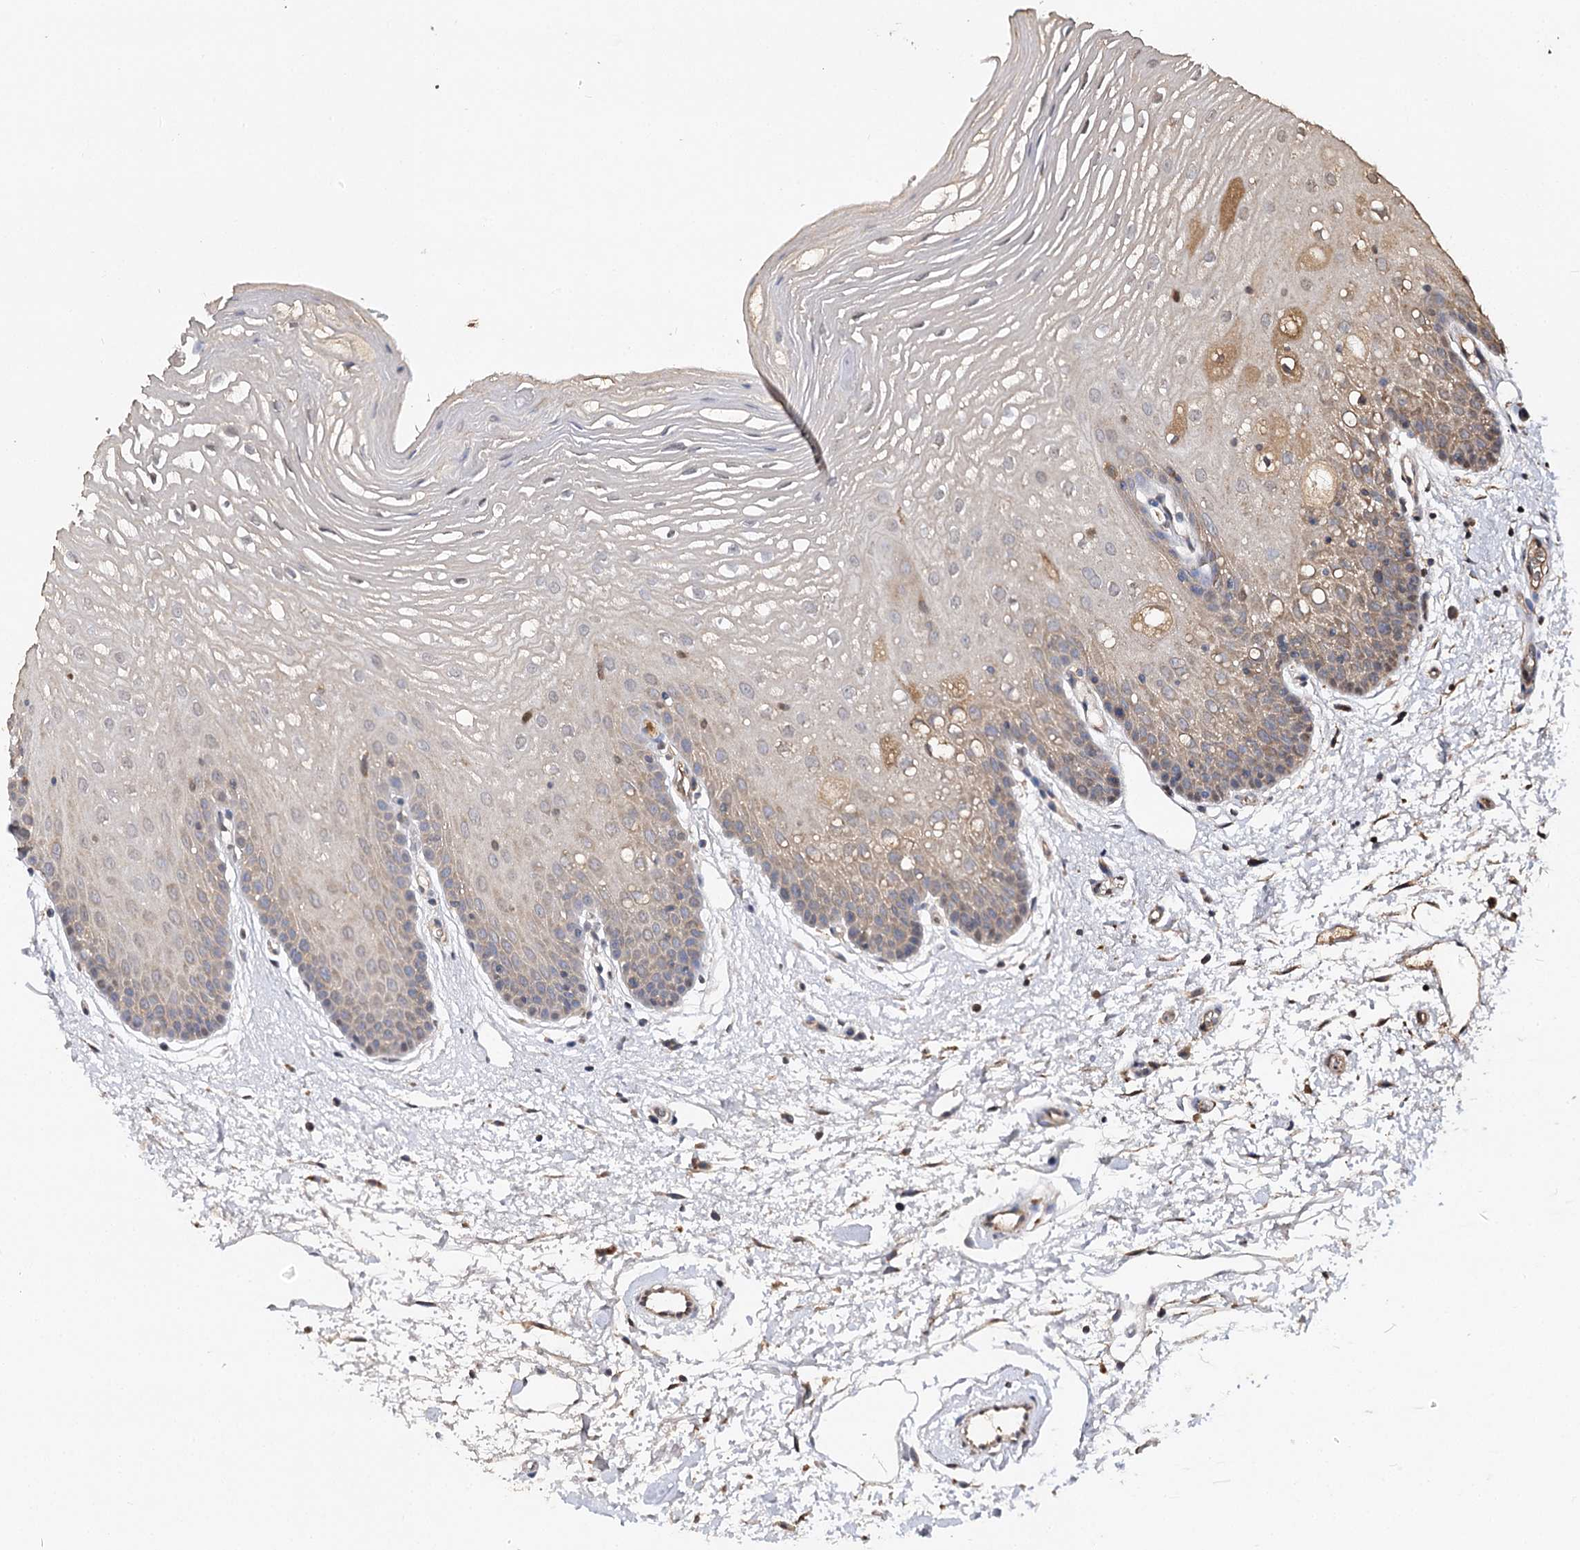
{"staining": {"intensity": "moderate", "quantity": "<25%", "location": "cytoplasmic/membranous"}, "tissue": "oral mucosa", "cell_type": "Squamous epithelial cells", "image_type": "normal", "snomed": [{"axis": "morphology", "description": "Normal tissue, NOS"}, {"axis": "topography", "description": "Oral tissue"}, {"axis": "topography", "description": "Tounge, NOS"}], "caption": "Immunohistochemical staining of unremarkable human oral mucosa displays low levels of moderate cytoplasmic/membranous expression in approximately <25% of squamous epithelial cells.", "gene": "ARL13A", "patient": {"sex": "female", "age": 73}}